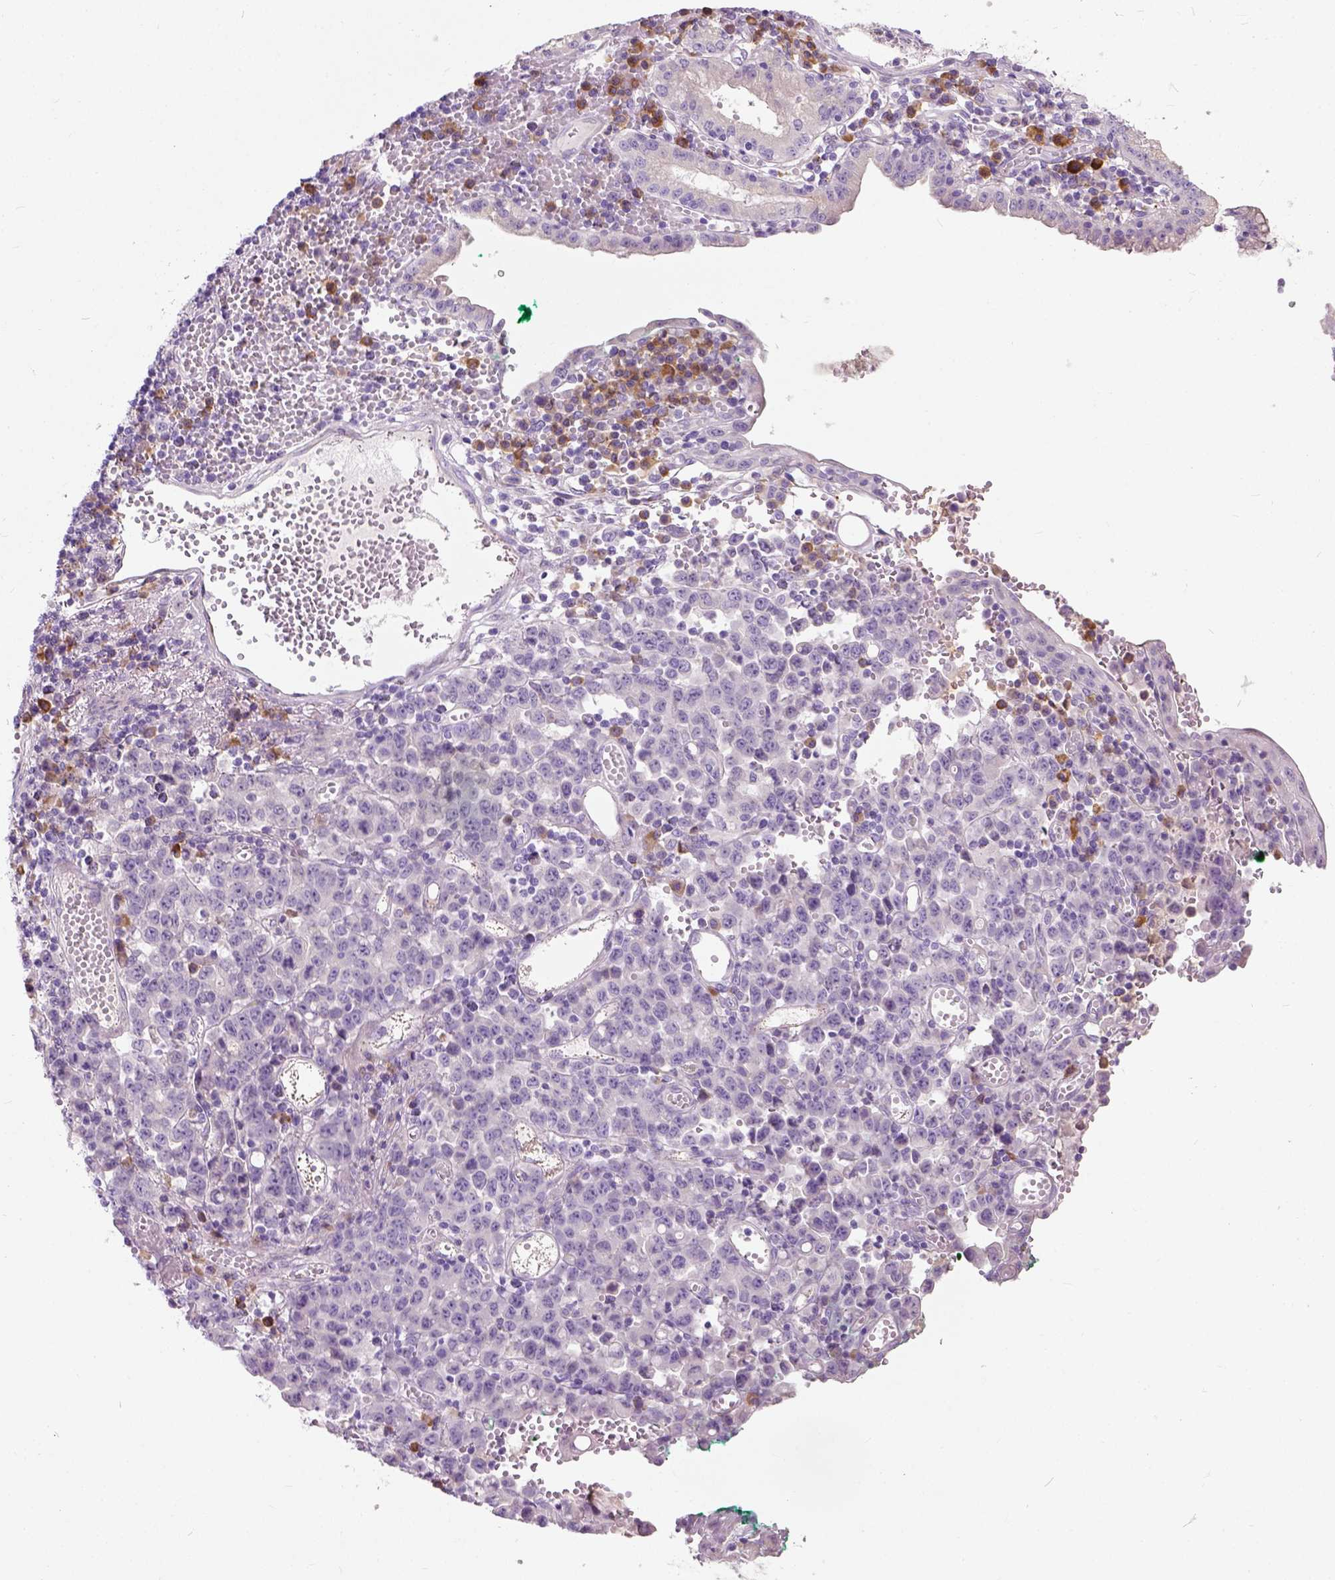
{"staining": {"intensity": "negative", "quantity": "none", "location": "none"}, "tissue": "stomach cancer", "cell_type": "Tumor cells", "image_type": "cancer", "snomed": [{"axis": "morphology", "description": "Adenocarcinoma, NOS"}, {"axis": "topography", "description": "Stomach, upper"}], "caption": "Tumor cells are negative for brown protein staining in stomach cancer.", "gene": "TRIM72", "patient": {"sex": "male", "age": 69}}